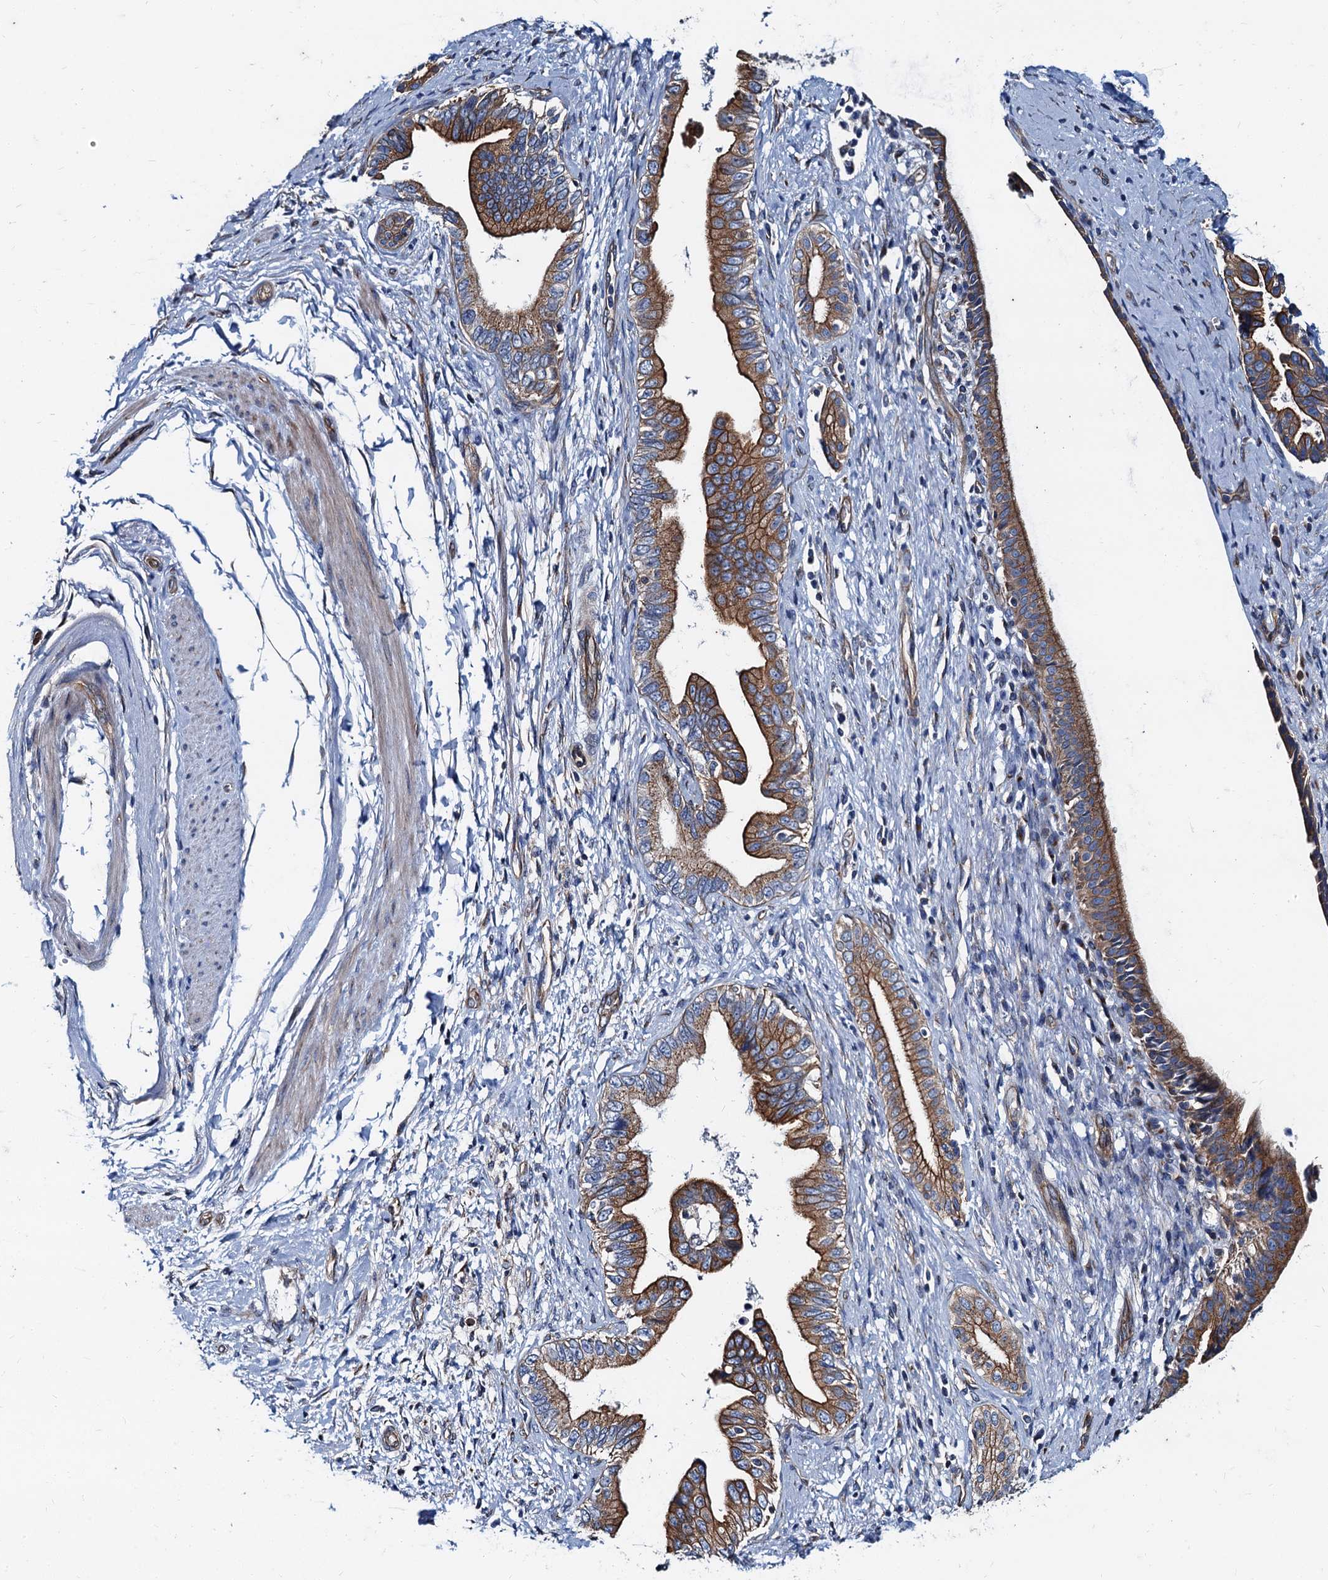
{"staining": {"intensity": "moderate", "quantity": ">75%", "location": "cytoplasmic/membranous"}, "tissue": "pancreatic cancer", "cell_type": "Tumor cells", "image_type": "cancer", "snomed": [{"axis": "morphology", "description": "Adenocarcinoma, NOS"}, {"axis": "topography", "description": "Pancreas"}], "caption": "Immunohistochemistry (IHC) photomicrograph of human pancreatic adenocarcinoma stained for a protein (brown), which reveals medium levels of moderate cytoplasmic/membranous positivity in about >75% of tumor cells.", "gene": "NGRN", "patient": {"sex": "female", "age": 55}}